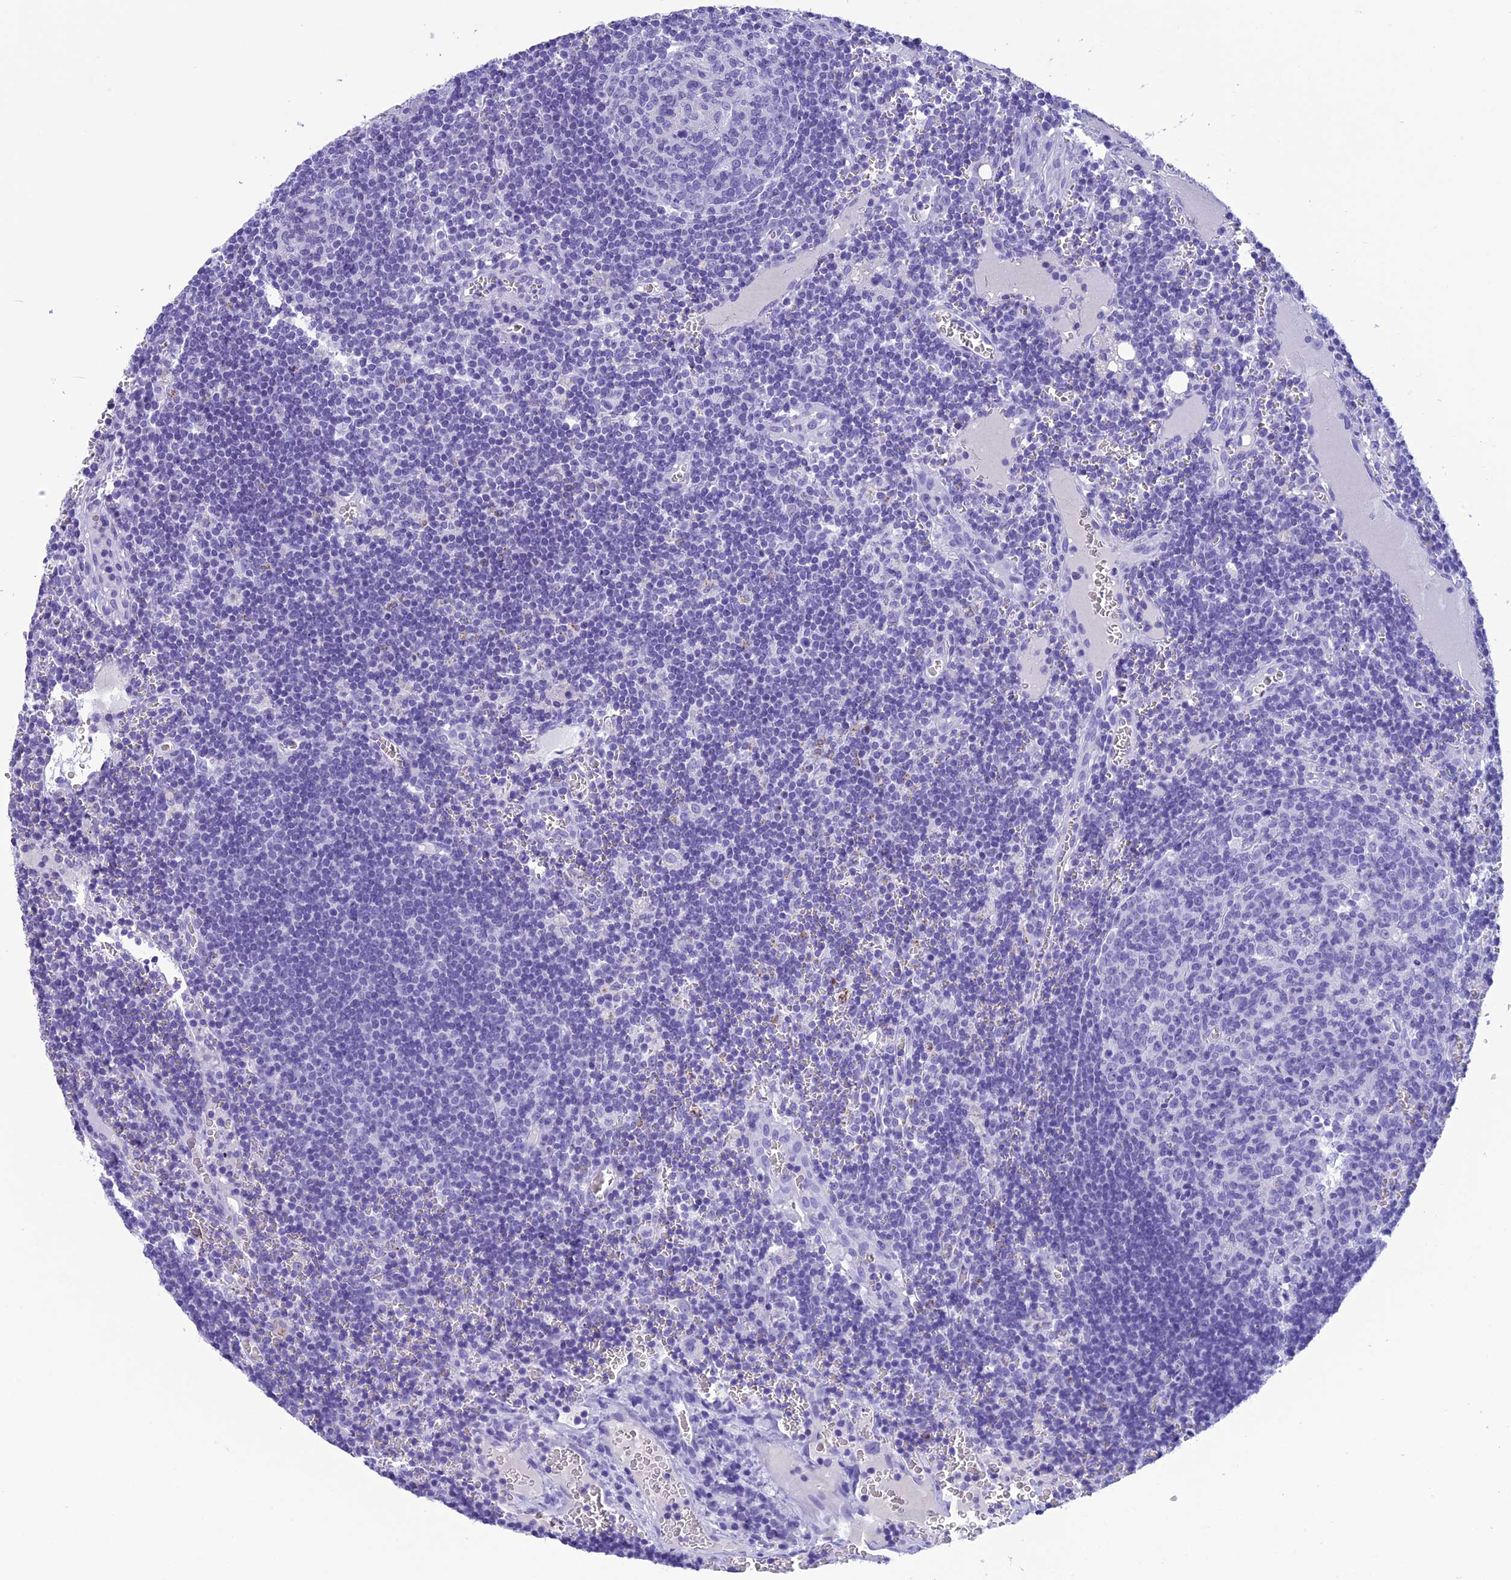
{"staining": {"intensity": "negative", "quantity": "none", "location": "none"}, "tissue": "lymph node", "cell_type": "Germinal center cells", "image_type": "normal", "snomed": [{"axis": "morphology", "description": "Normal tissue, NOS"}, {"axis": "topography", "description": "Lymph node"}], "caption": "Lymph node stained for a protein using immunohistochemistry (IHC) reveals no expression germinal center cells.", "gene": "TRAM1L1", "patient": {"sex": "female", "age": 73}}